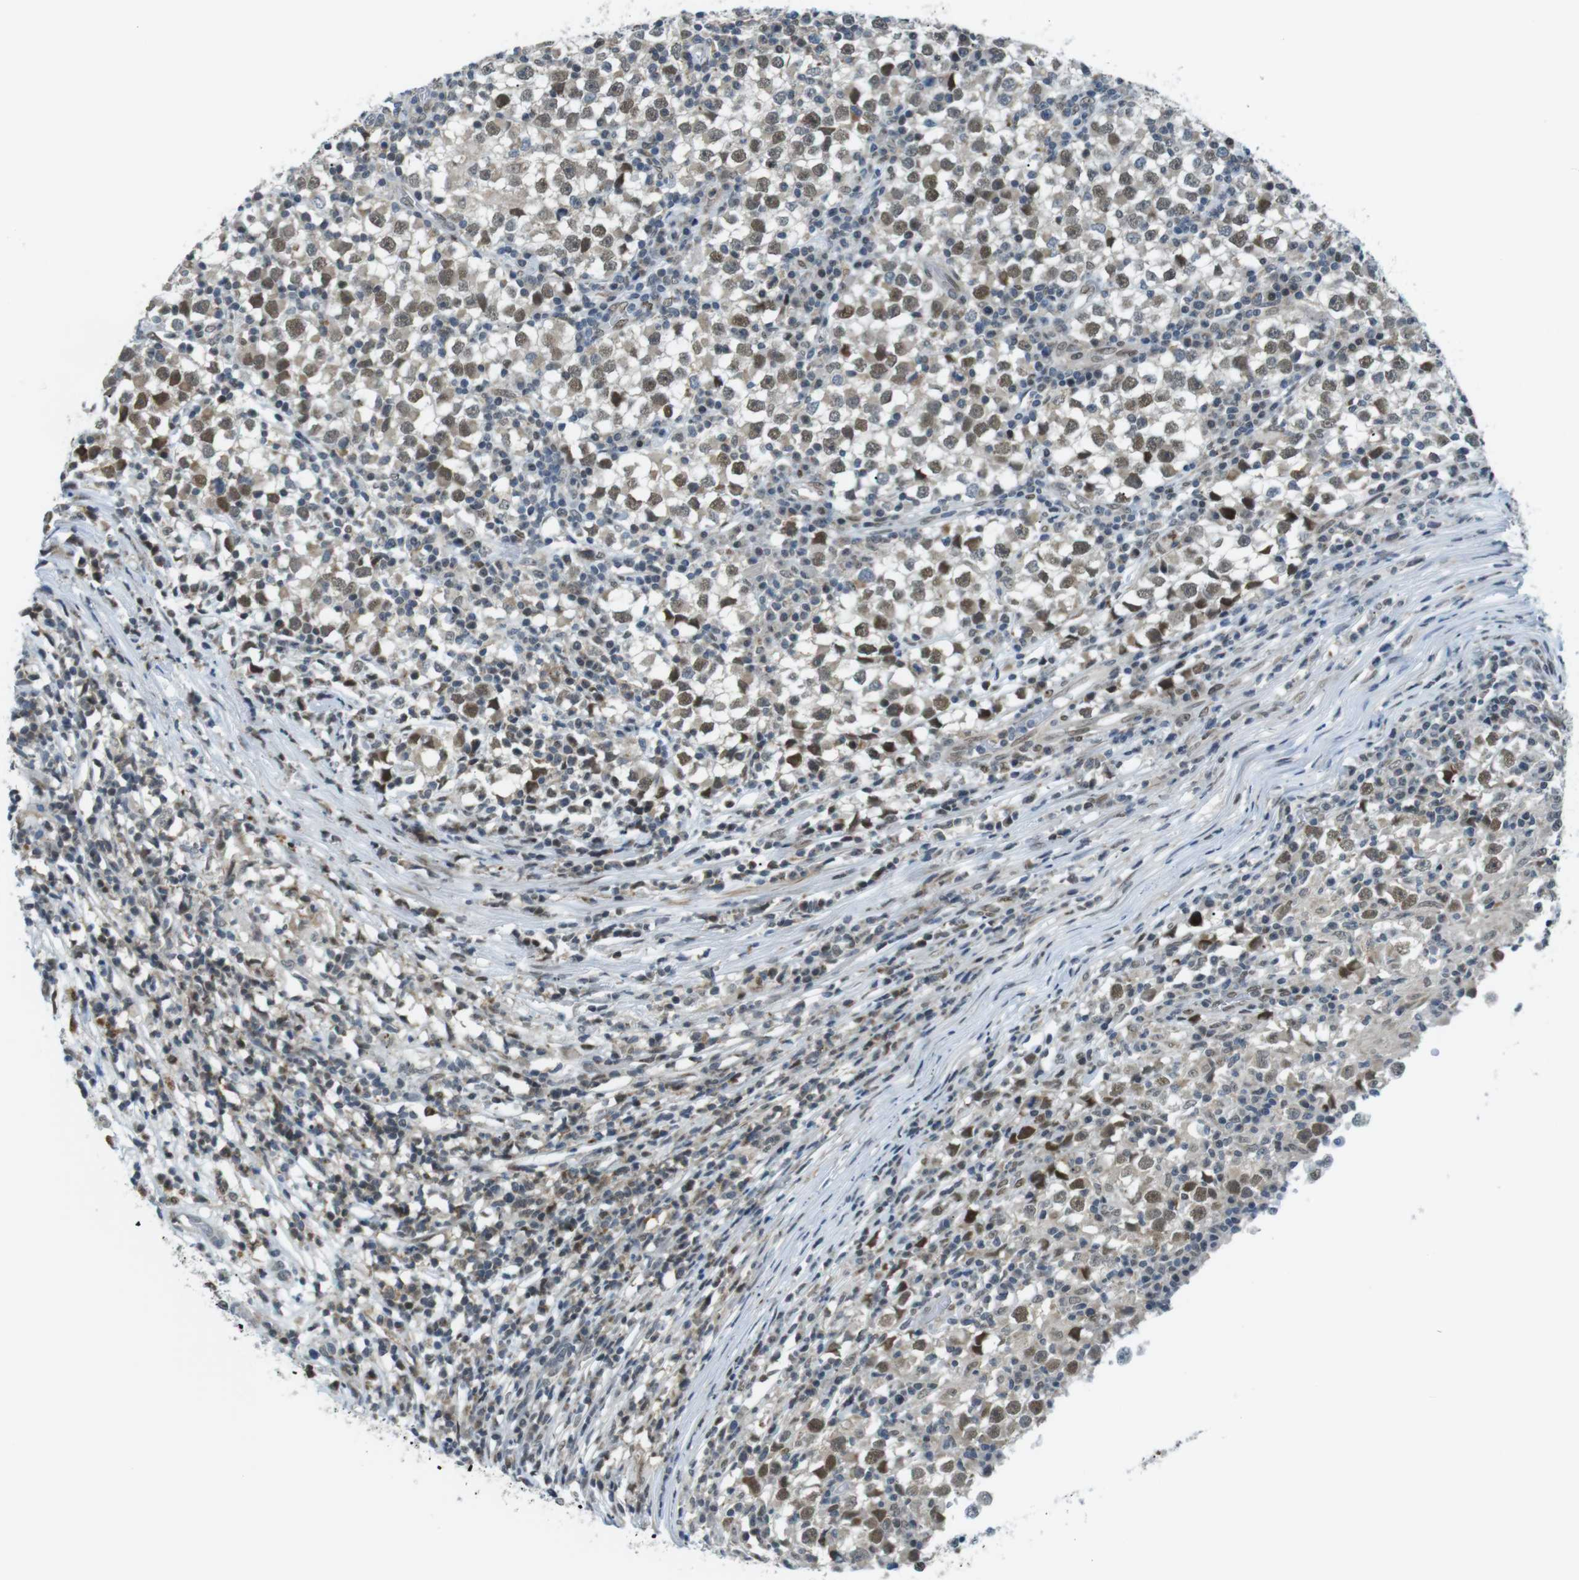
{"staining": {"intensity": "moderate", "quantity": ">75%", "location": "nuclear"}, "tissue": "testis cancer", "cell_type": "Tumor cells", "image_type": "cancer", "snomed": [{"axis": "morphology", "description": "Seminoma, NOS"}, {"axis": "topography", "description": "Testis"}], "caption": "DAB immunohistochemical staining of testis cancer (seminoma) shows moderate nuclear protein positivity in about >75% of tumor cells.", "gene": "USP7", "patient": {"sex": "male", "age": 65}}